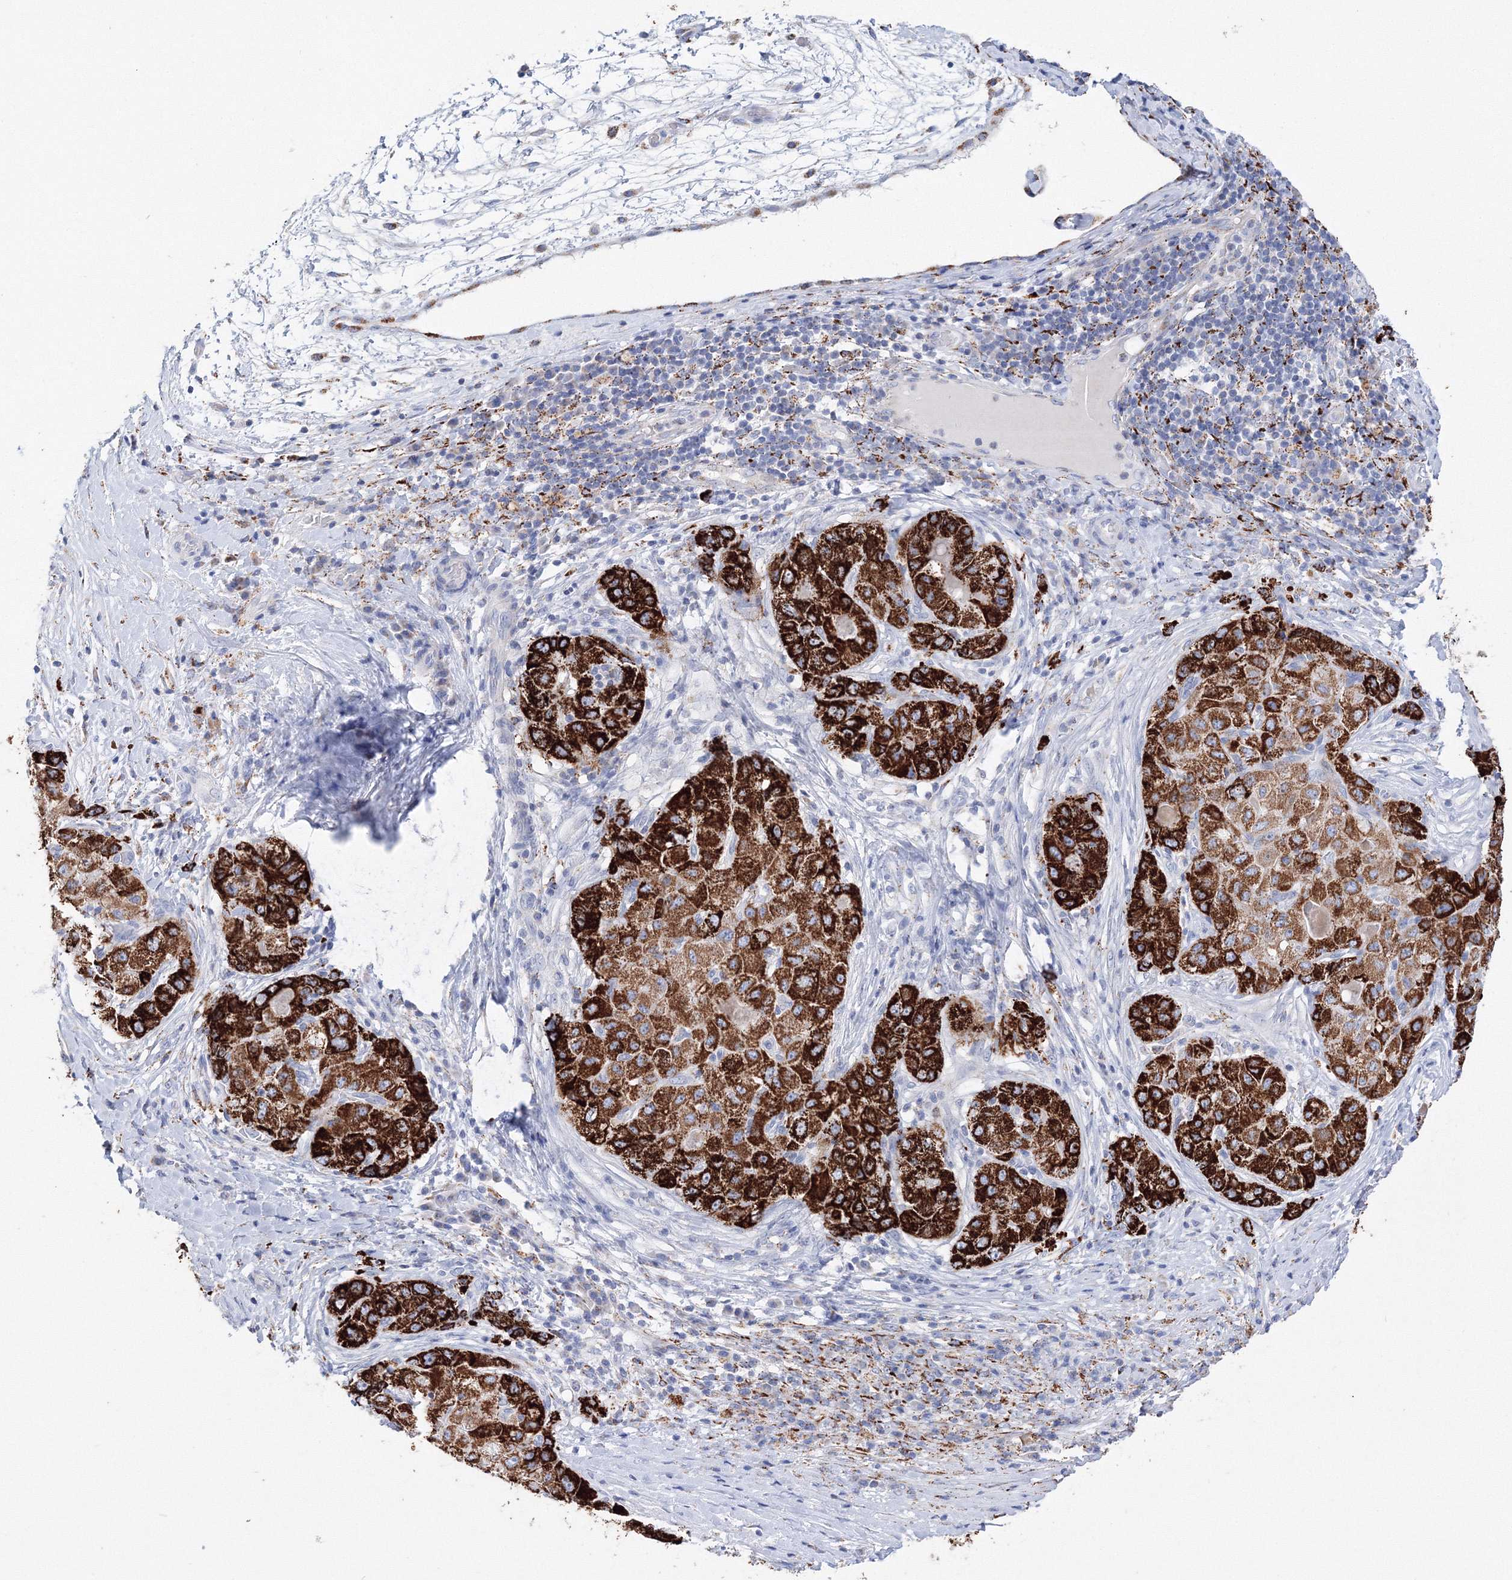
{"staining": {"intensity": "strong", "quantity": ">75%", "location": "cytoplasmic/membranous"}, "tissue": "liver cancer", "cell_type": "Tumor cells", "image_type": "cancer", "snomed": [{"axis": "morphology", "description": "Carcinoma, Hepatocellular, NOS"}, {"axis": "topography", "description": "Liver"}], "caption": "Protein expression analysis of hepatocellular carcinoma (liver) reveals strong cytoplasmic/membranous expression in approximately >75% of tumor cells.", "gene": "MERTK", "patient": {"sex": "male", "age": 80}}